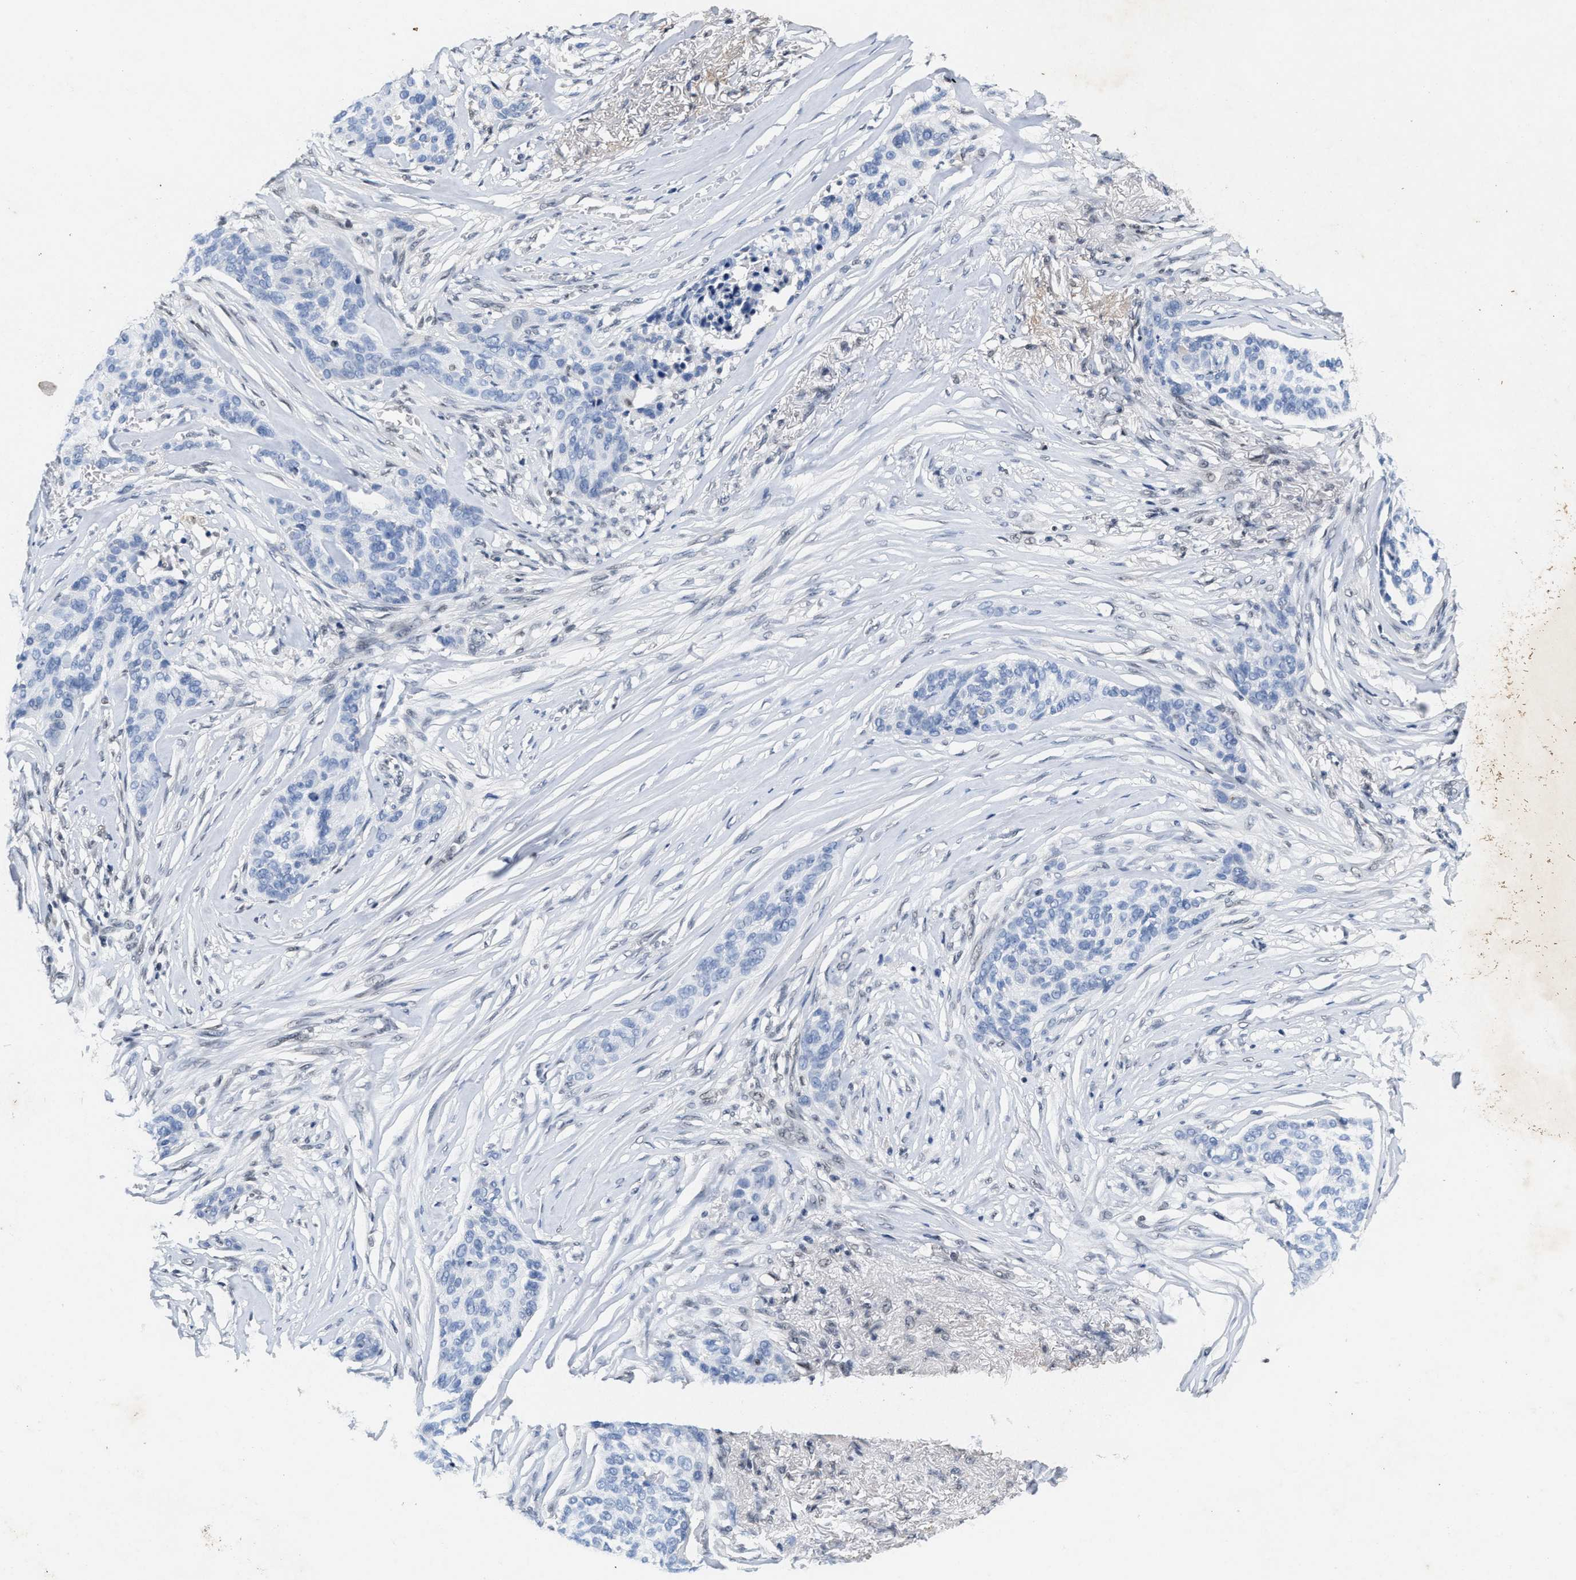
{"staining": {"intensity": "negative", "quantity": "none", "location": "none"}, "tissue": "skin cancer", "cell_type": "Tumor cells", "image_type": "cancer", "snomed": [{"axis": "morphology", "description": "Basal cell carcinoma"}, {"axis": "topography", "description": "Skin"}], "caption": "There is no significant positivity in tumor cells of skin cancer. Brightfield microscopy of immunohistochemistry stained with DAB (brown) and hematoxylin (blue), captured at high magnification.", "gene": "INIP", "patient": {"sex": "male", "age": 85}}